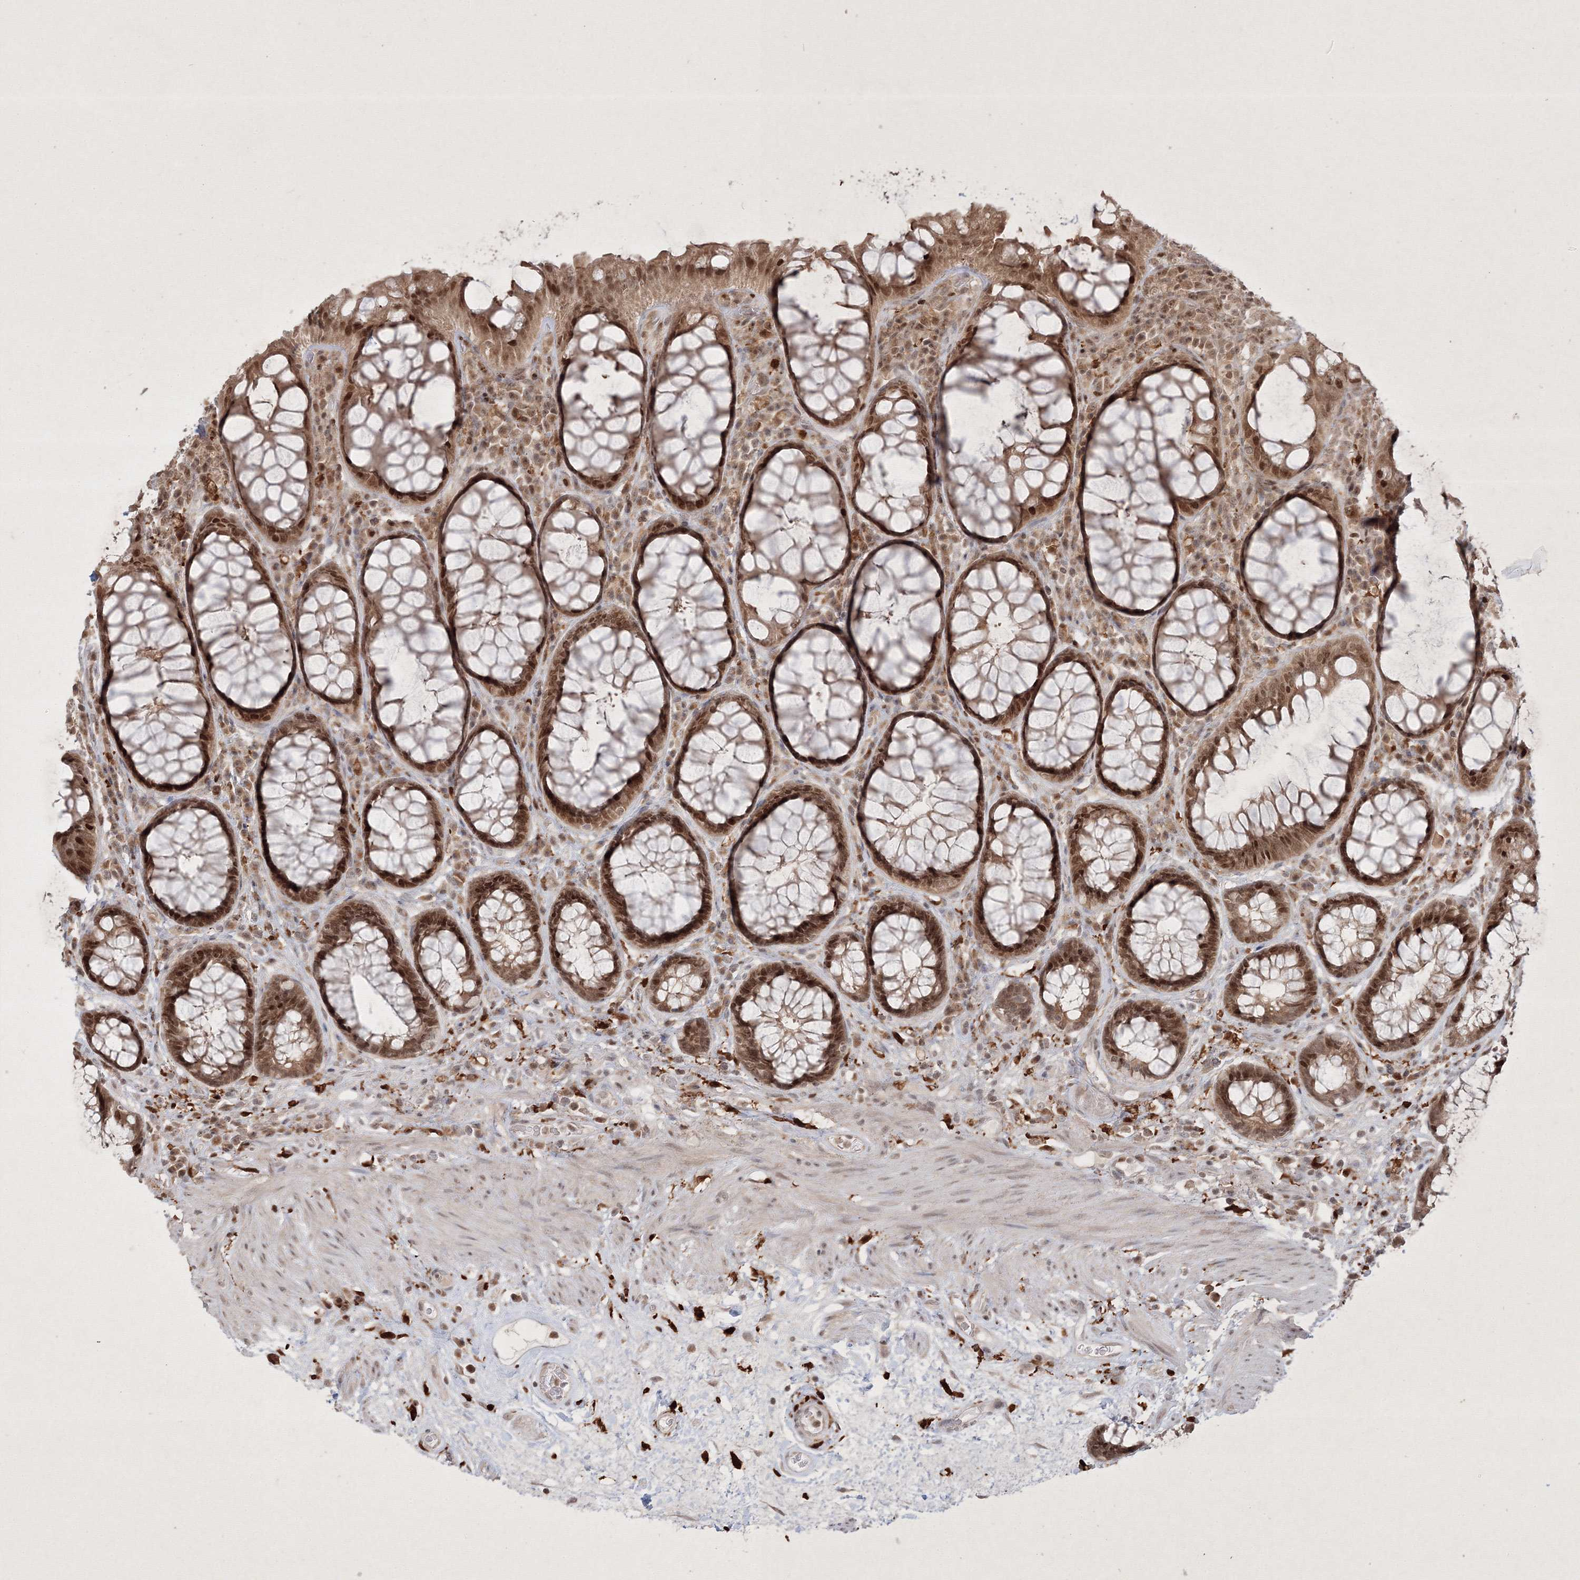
{"staining": {"intensity": "moderate", "quantity": ">75%", "location": "cytoplasmic/membranous,nuclear"}, "tissue": "rectum", "cell_type": "Glandular cells", "image_type": "normal", "snomed": [{"axis": "morphology", "description": "Normal tissue, NOS"}, {"axis": "topography", "description": "Rectum"}], "caption": "DAB (3,3'-diaminobenzidine) immunohistochemical staining of normal rectum demonstrates moderate cytoplasmic/membranous,nuclear protein positivity in about >75% of glandular cells.", "gene": "TAB1", "patient": {"sex": "male", "age": 64}}